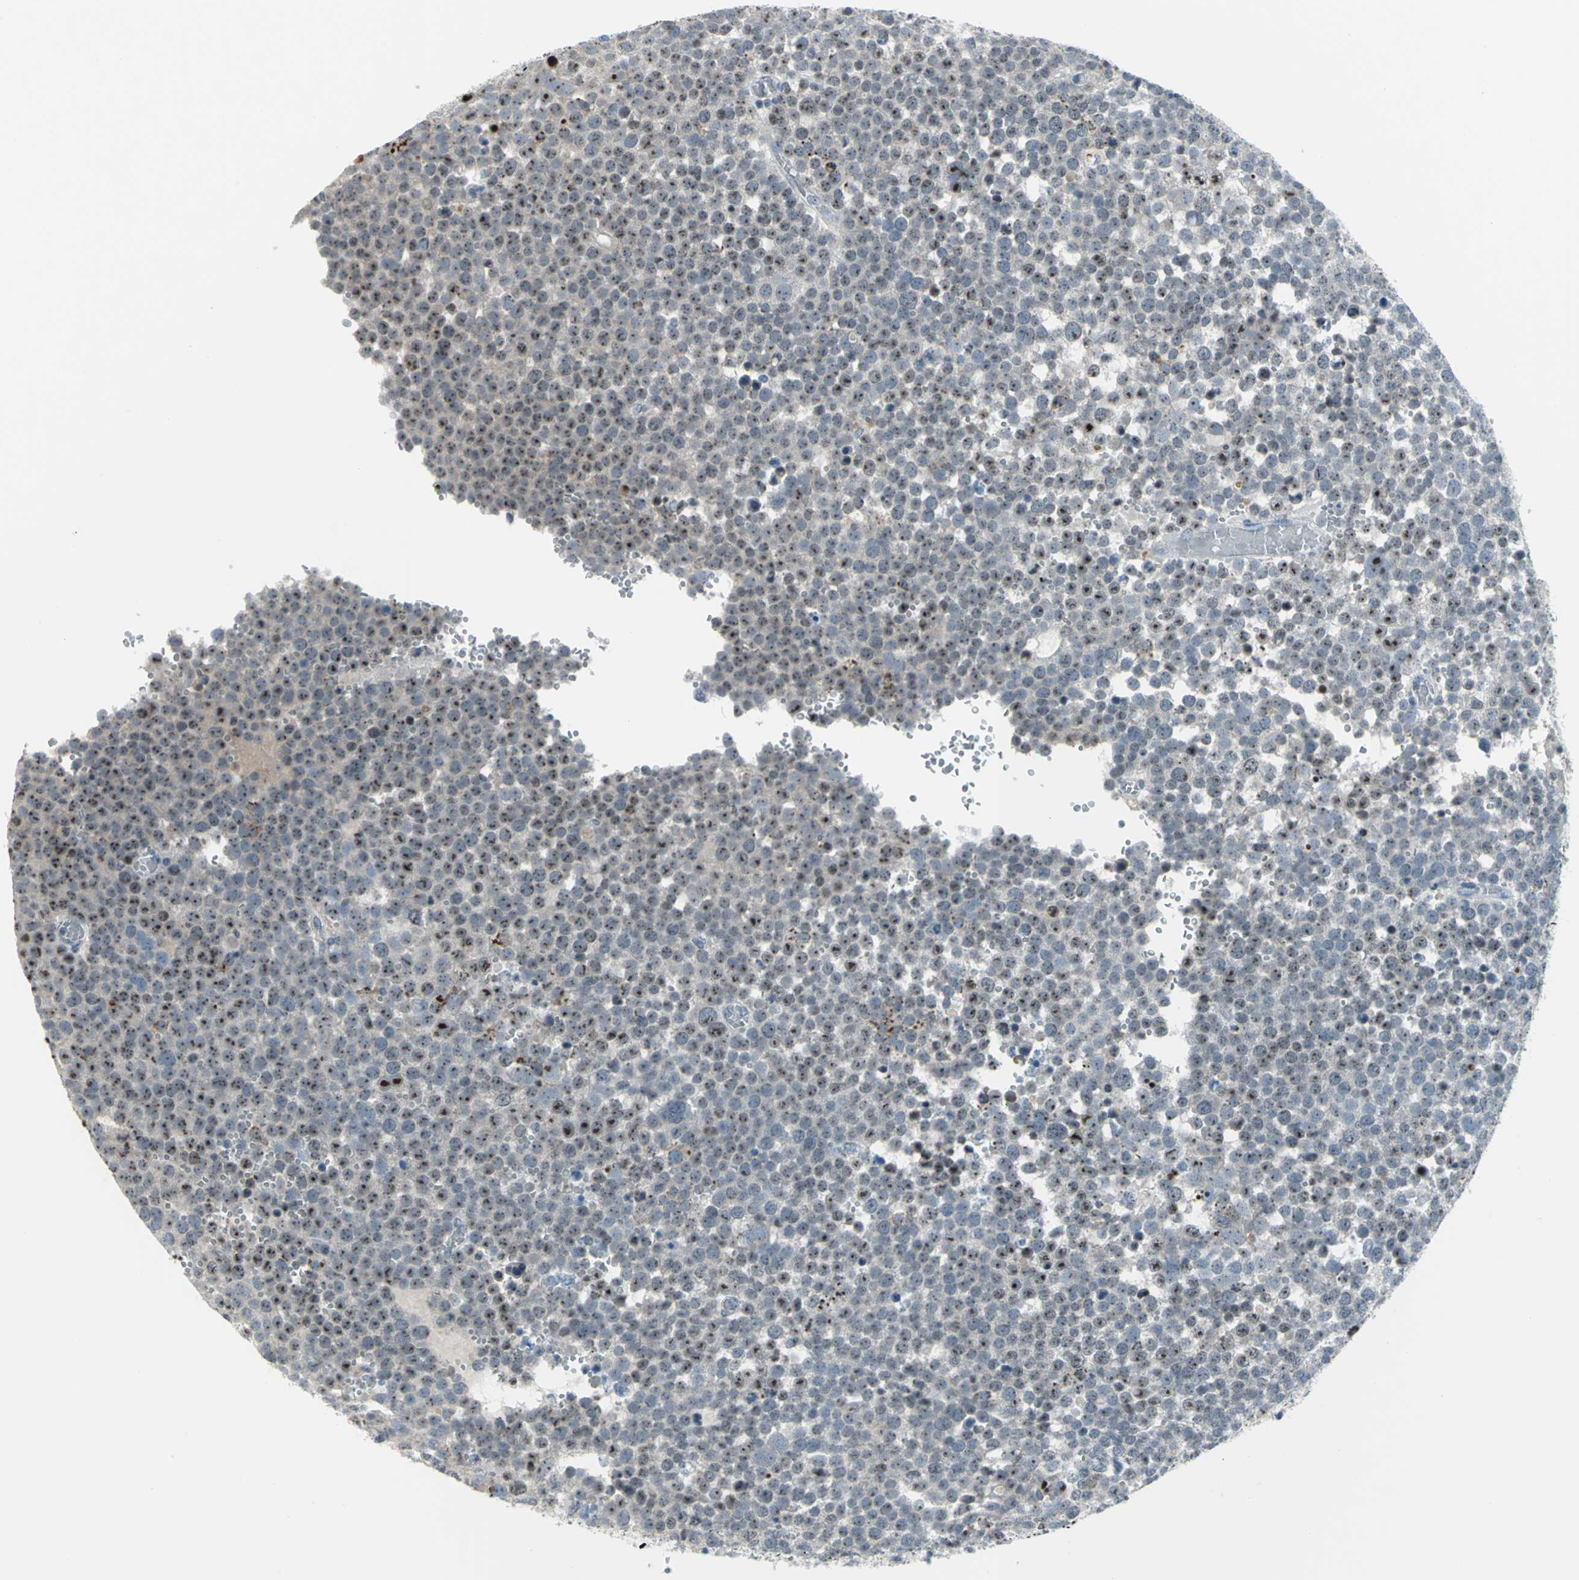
{"staining": {"intensity": "strong", "quantity": ">75%", "location": "nuclear"}, "tissue": "testis cancer", "cell_type": "Tumor cells", "image_type": "cancer", "snomed": [{"axis": "morphology", "description": "Seminoma, NOS"}, {"axis": "topography", "description": "Testis"}], "caption": "Immunohistochemical staining of testis cancer reveals high levels of strong nuclear protein expression in about >75% of tumor cells. The staining was performed using DAB to visualize the protein expression in brown, while the nuclei were stained in blue with hematoxylin (Magnification: 20x).", "gene": "MYBBP1A", "patient": {"sex": "male", "age": 71}}